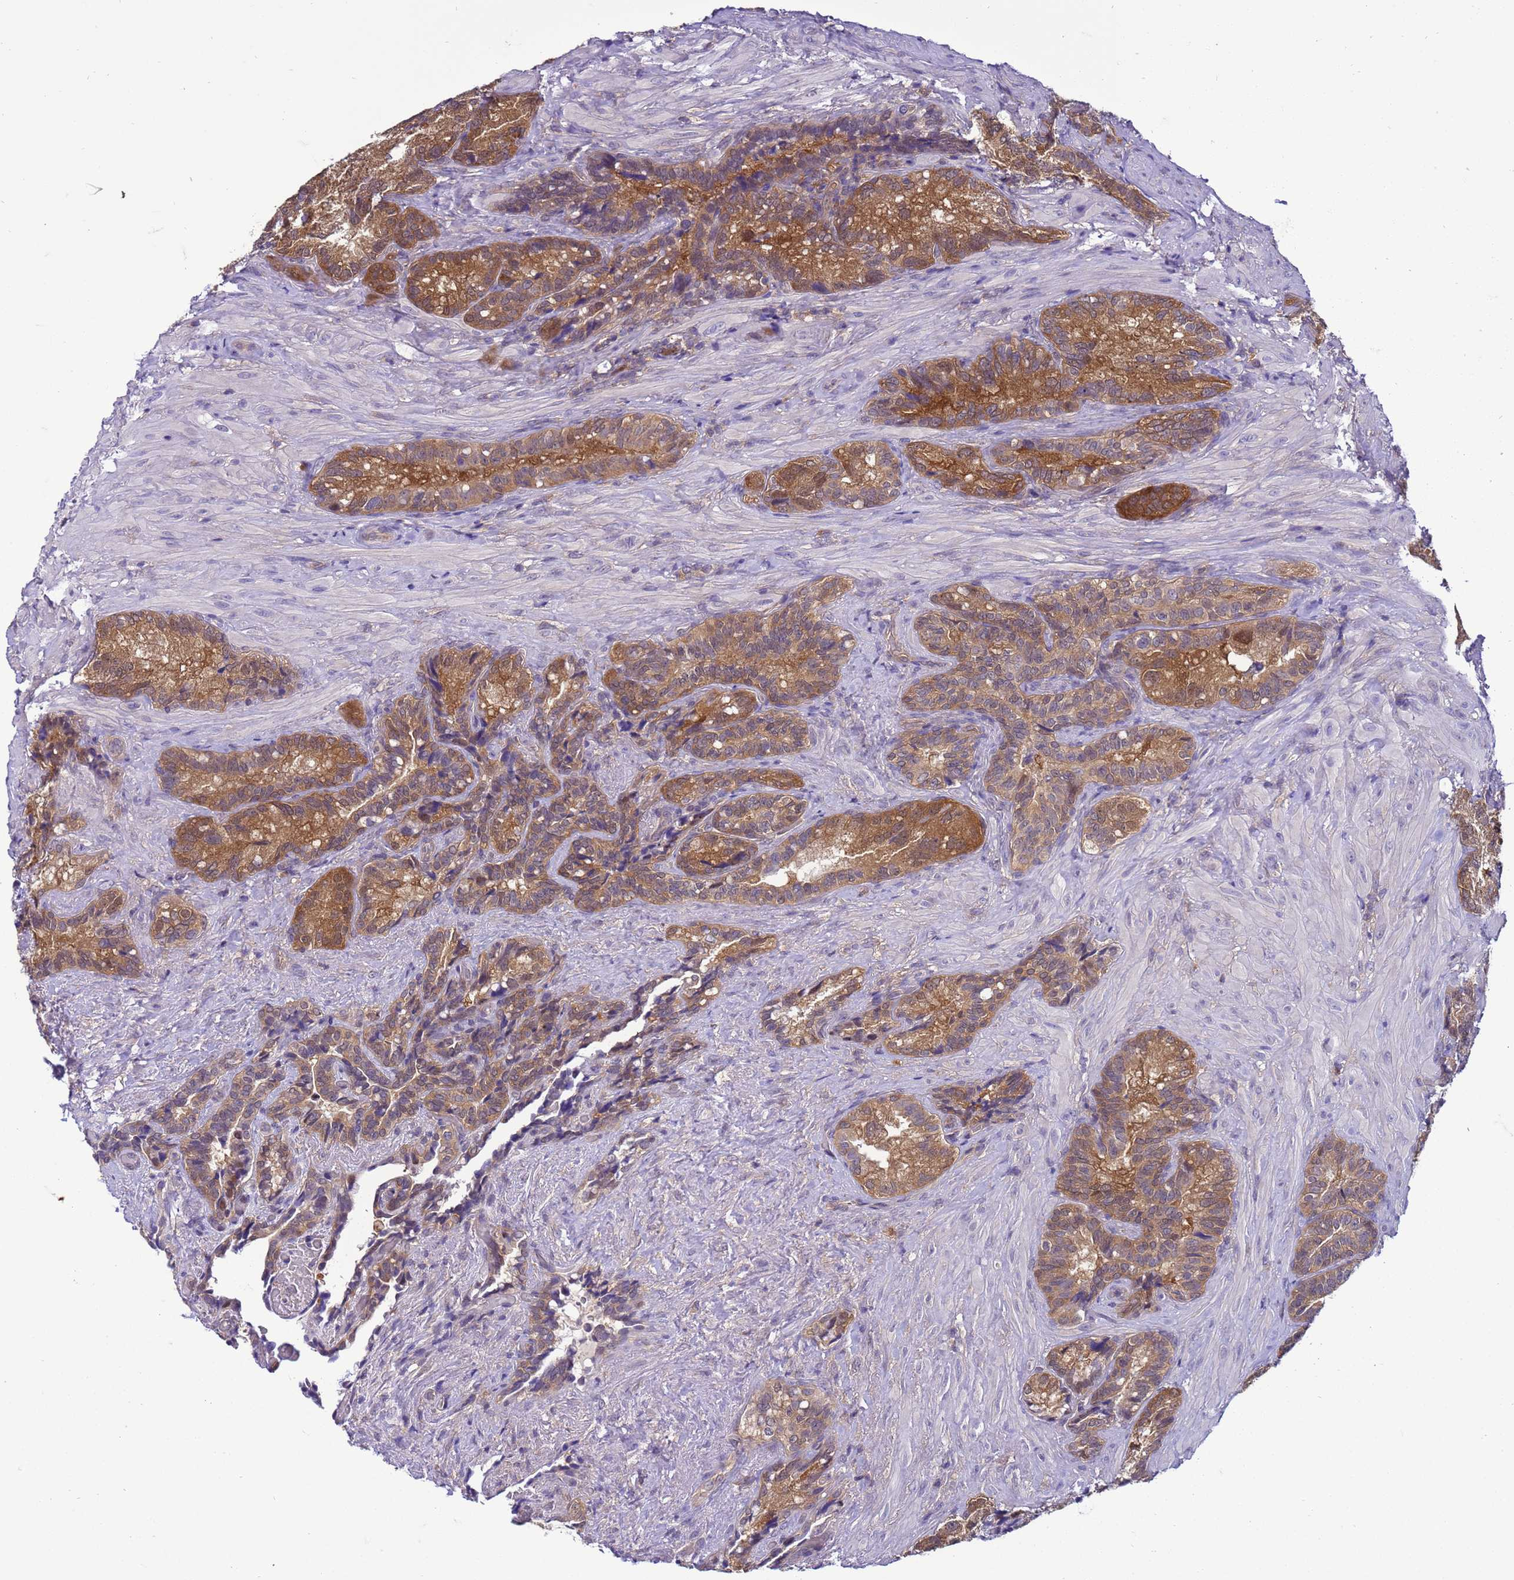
{"staining": {"intensity": "moderate", "quantity": ">75%", "location": "cytoplasmic/membranous"}, "tissue": "seminal vesicle", "cell_type": "Glandular cells", "image_type": "normal", "snomed": [{"axis": "morphology", "description": "Normal tissue, NOS"}, {"axis": "topography", "description": "Seminal veicle"}], "caption": "DAB immunohistochemical staining of normal human seminal vesicle reveals moderate cytoplasmic/membranous protein positivity in approximately >75% of glandular cells.", "gene": "DDI2", "patient": {"sex": "male", "age": 62}}